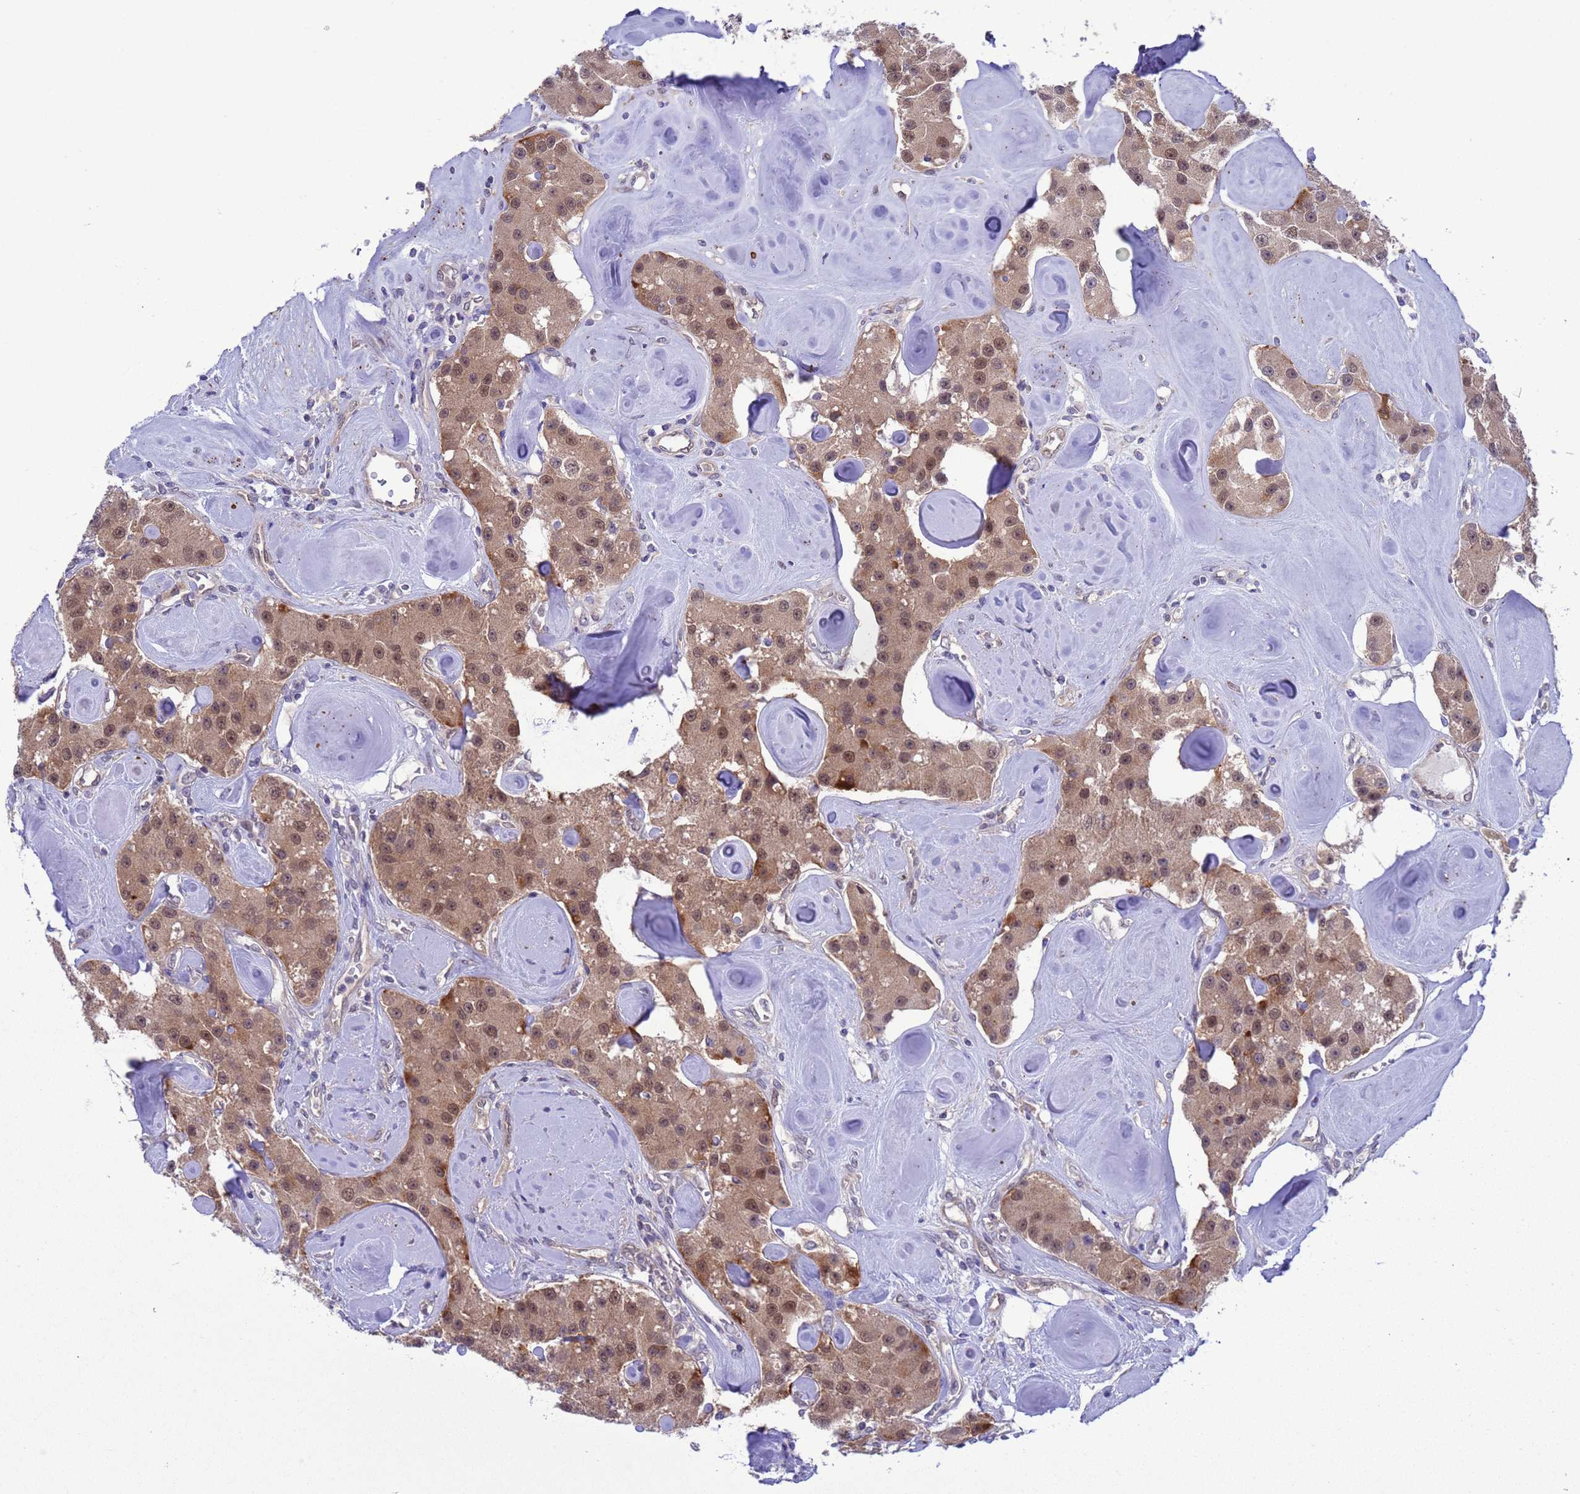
{"staining": {"intensity": "moderate", "quantity": ">75%", "location": "cytoplasmic/membranous,nuclear"}, "tissue": "carcinoid", "cell_type": "Tumor cells", "image_type": "cancer", "snomed": [{"axis": "morphology", "description": "Carcinoid, malignant, NOS"}, {"axis": "topography", "description": "Pancreas"}], "caption": "This is a photomicrograph of IHC staining of carcinoid (malignant), which shows moderate positivity in the cytoplasmic/membranous and nuclear of tumor cells.", "gene": "ZNF461", "patient": {"sex": "male", "age": 41}}